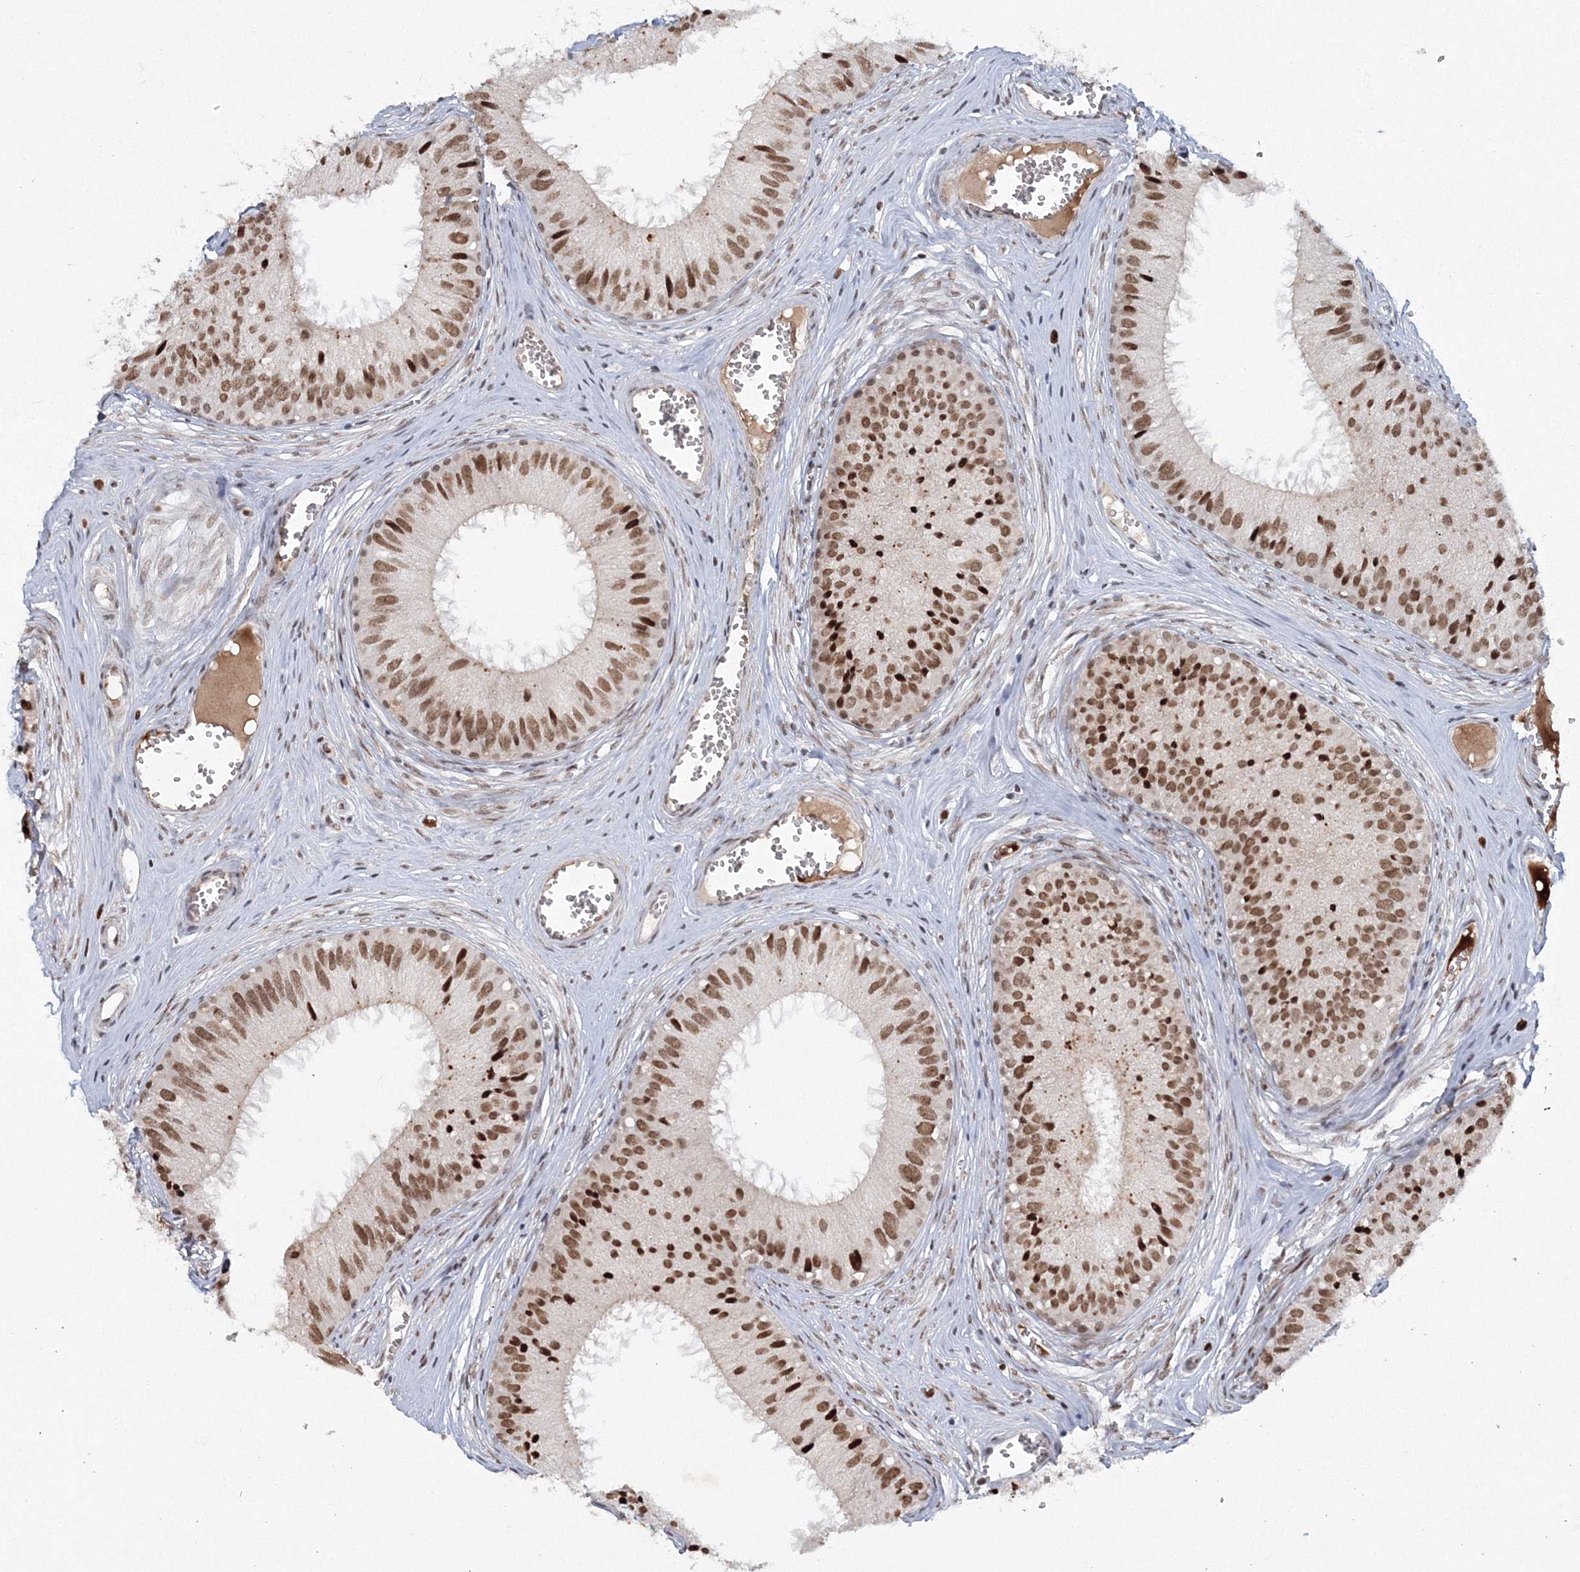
{"staining": {"intensity": "moderate", "quantity": ">75%", "location": "nuclear"}, "tissue": "epididymis", "cell_type": "Glandular cells", "image_type": "normal", "snomed": [{"axis": "morphology", "description": "Normal tissue, NOS"}, {"axis": "topography", "description": "Epididymis"}], "caption": "Unremarkable epididymis was stained to show a protein in brown. There is medium levels of moderate nuclear staining in approximately >75% of glandular cells. (DAB (3,3'-diaminobenzidine) = brown stain, brightfield microscopy at high magnification).", "gene": "C3orf33", "patient": {"sex": "male", "age": 36}}